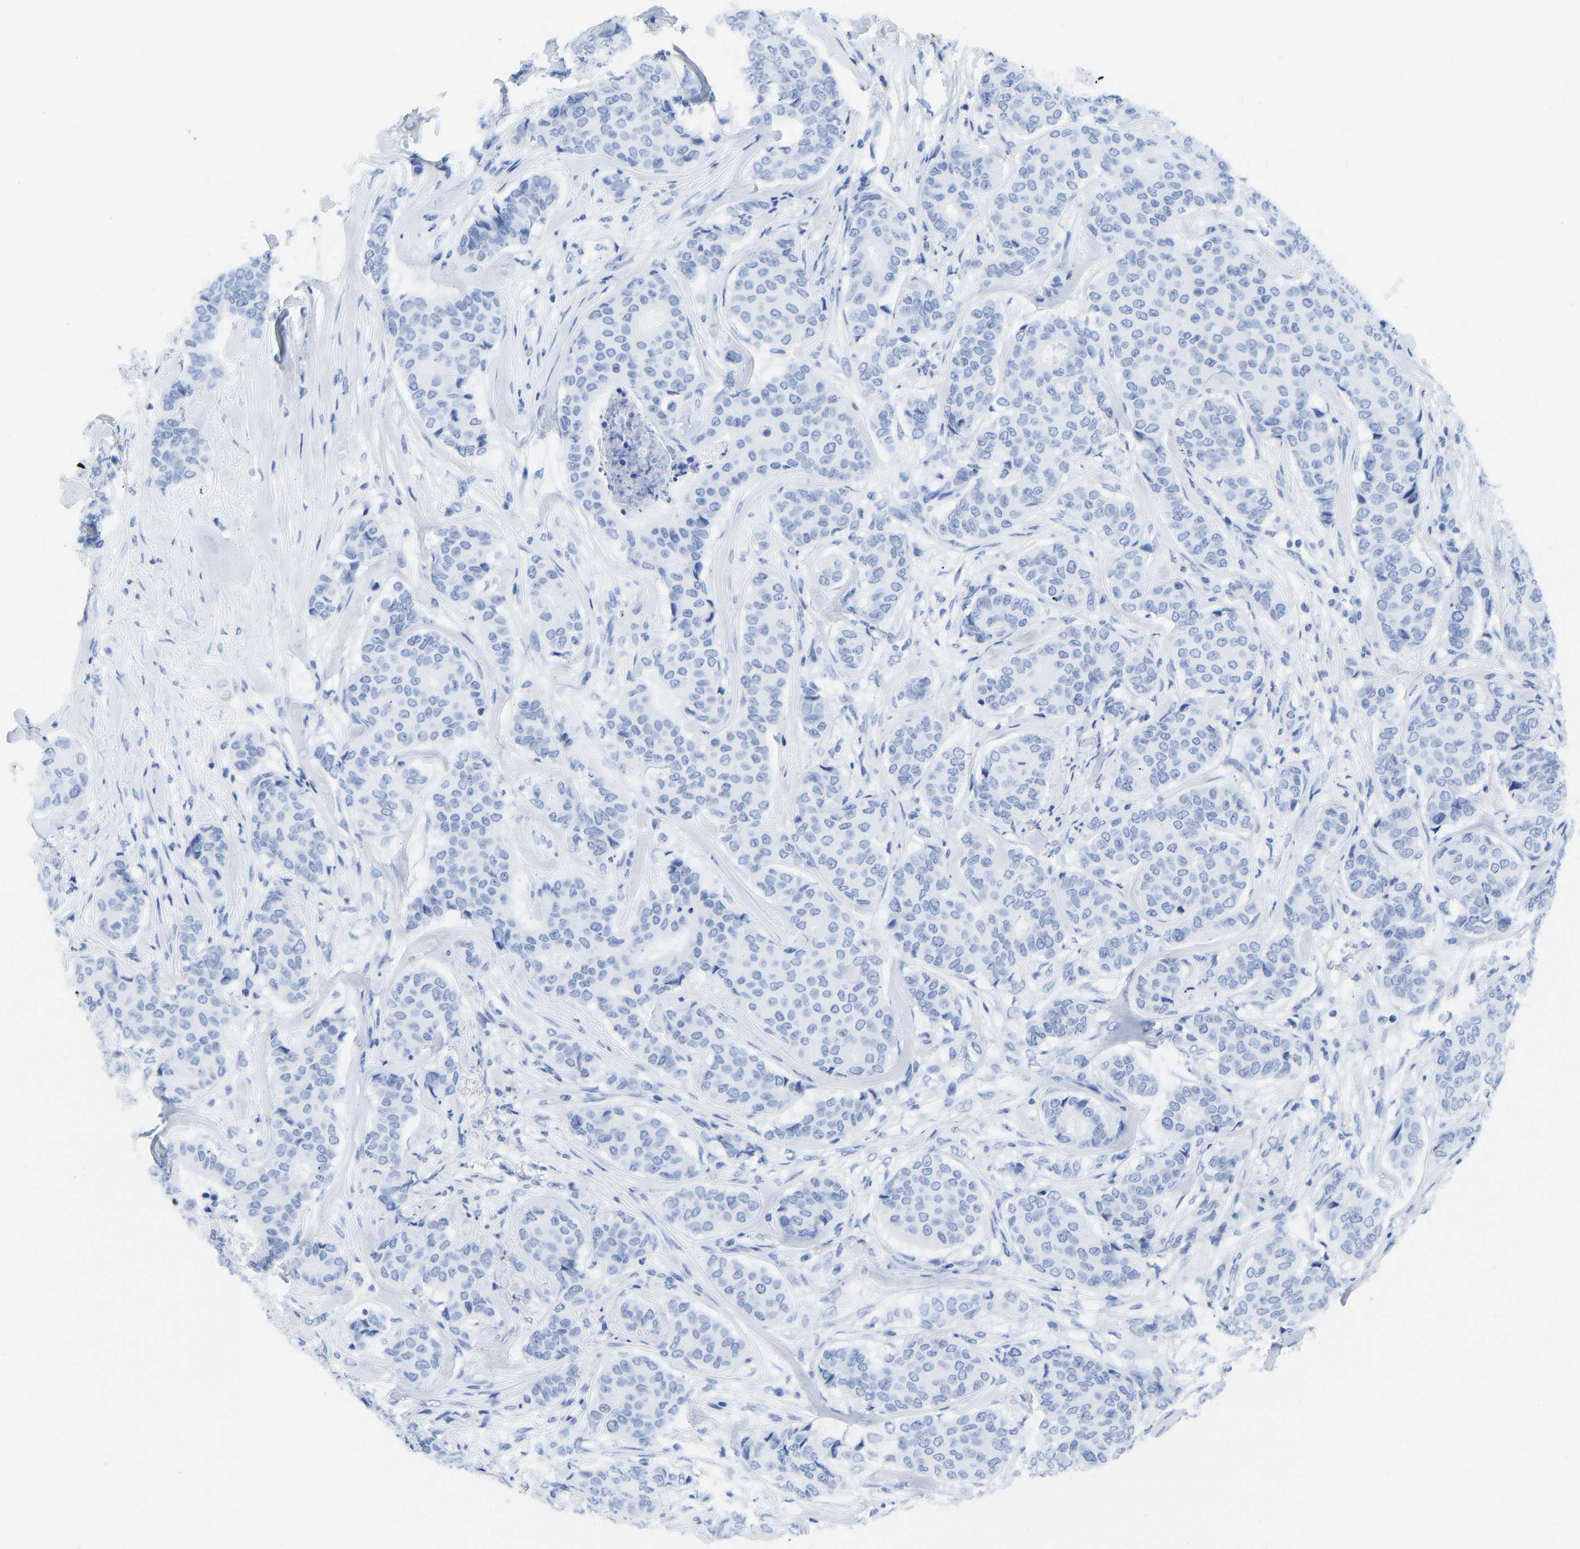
{"staining": {"intensity": "negative", "quantity": "none", "location": "none"}, "tissue": "breast cancer", "cell_type": "Tumor cells", "image_type": "cancer", "snomed": [{"axis": "morphology", "description": "Duct carcinoma"}, {"axis": "topography", "description": "Breast"}], "caption": "This image is of breast cancer (intraductal carcinoma) stained with immunohistochemistry (IHC) to label a protein in brown with the nuclei are counter-stained blue. There is no expression in tumor cells.", "gene": "ELMO2", "patient": {"sex": "female", "age": 75}}